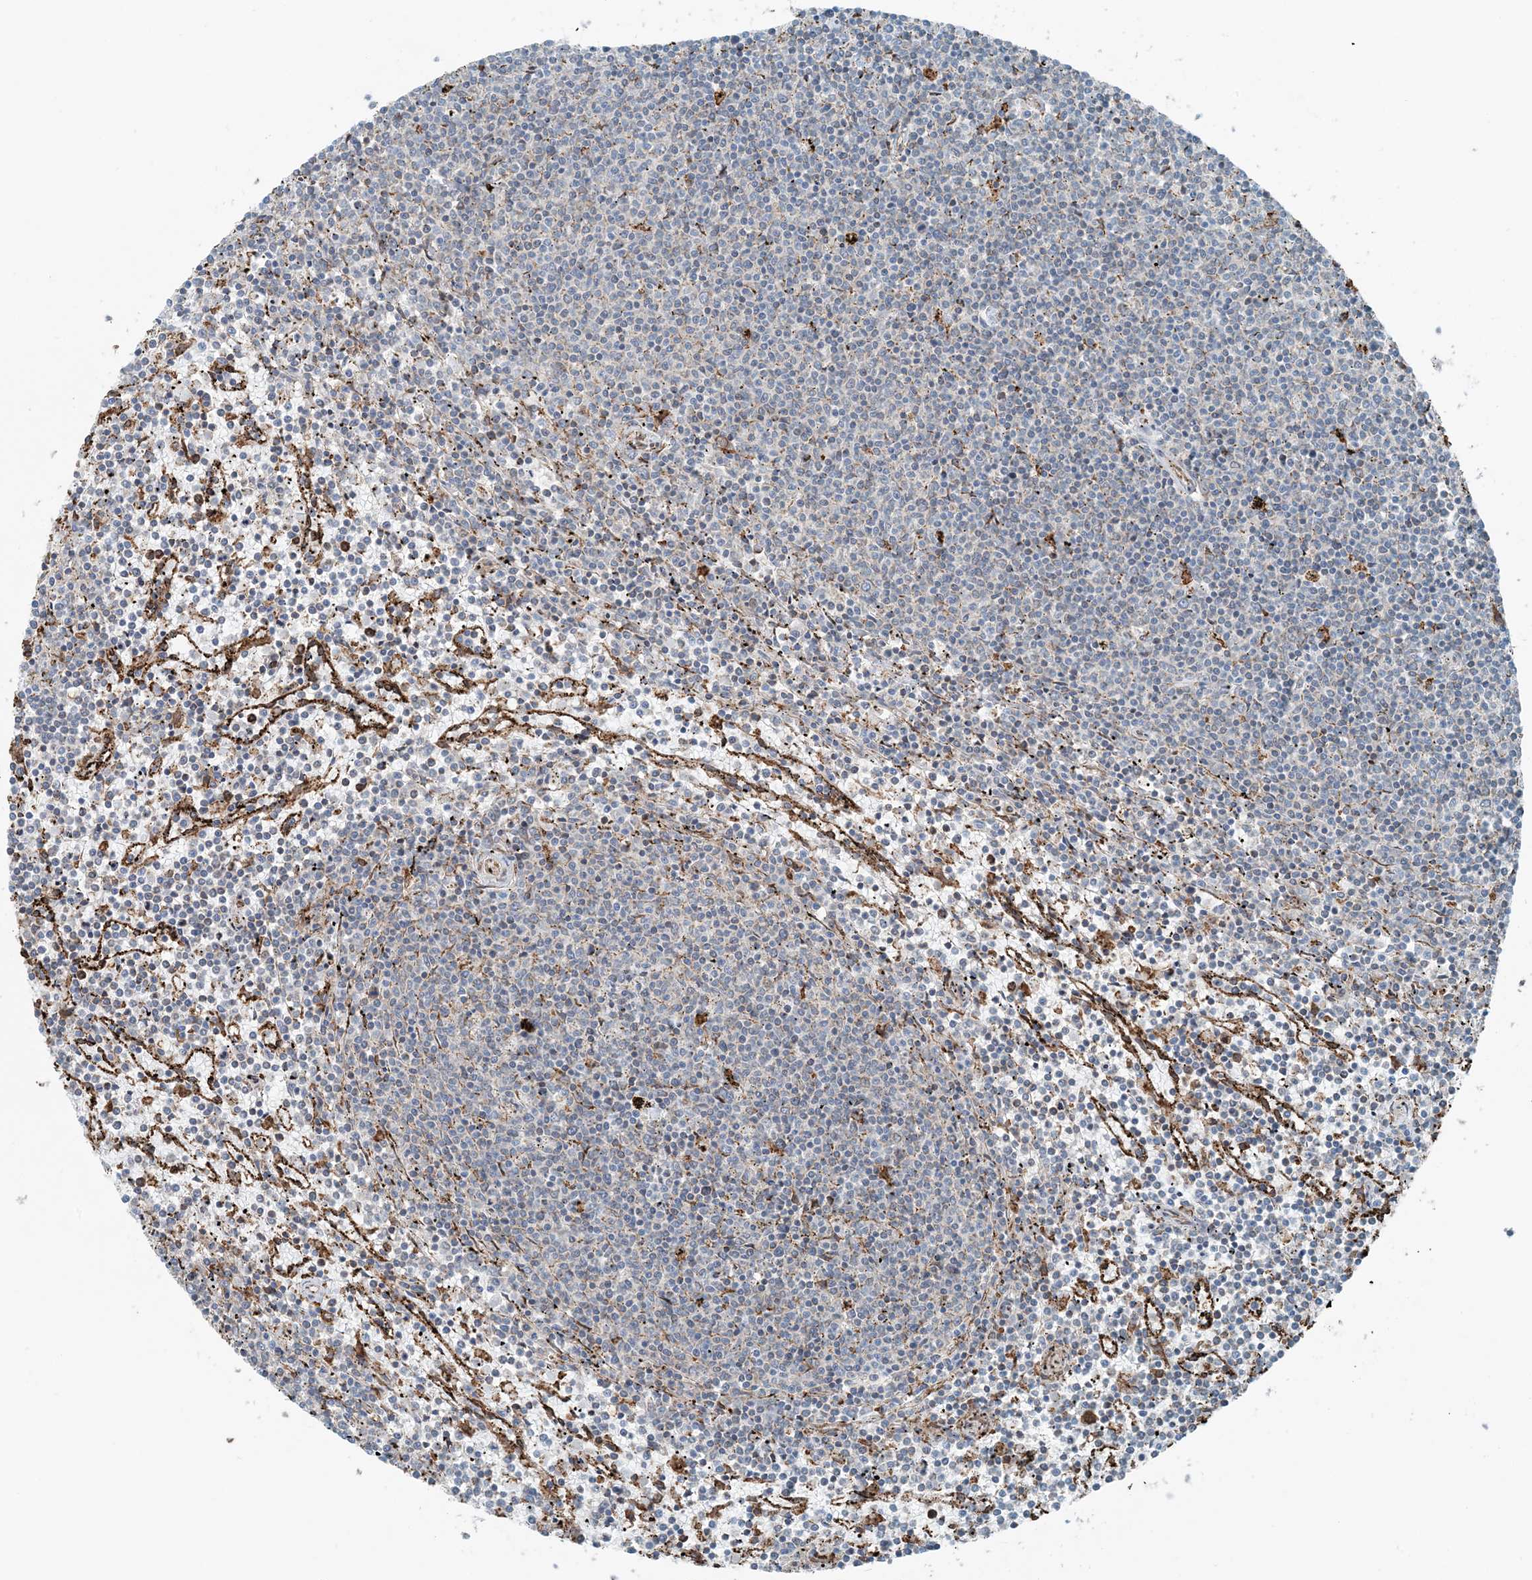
{"staining": {"intensity": "negative", "quantity": "none", "location": "none"}, "tissue": "lymphoma", "cell_type": "Tumor cells", "image_type": "cancer", "snomed": [{"axis": "morphology", "description": "Malignant lymphoma, non-Hodgkin's type, Low grade"}, {"axis": "topography", "description": "Spleen"}], "caption": "DAB immunohistochemical staining of human malignant lymphoma, non-Hodgkin's type (low-grade) exhibits no significant positivity in tumor cells.", "gene": "CERKL", "patient": {"sex": "female", "age": 50}}